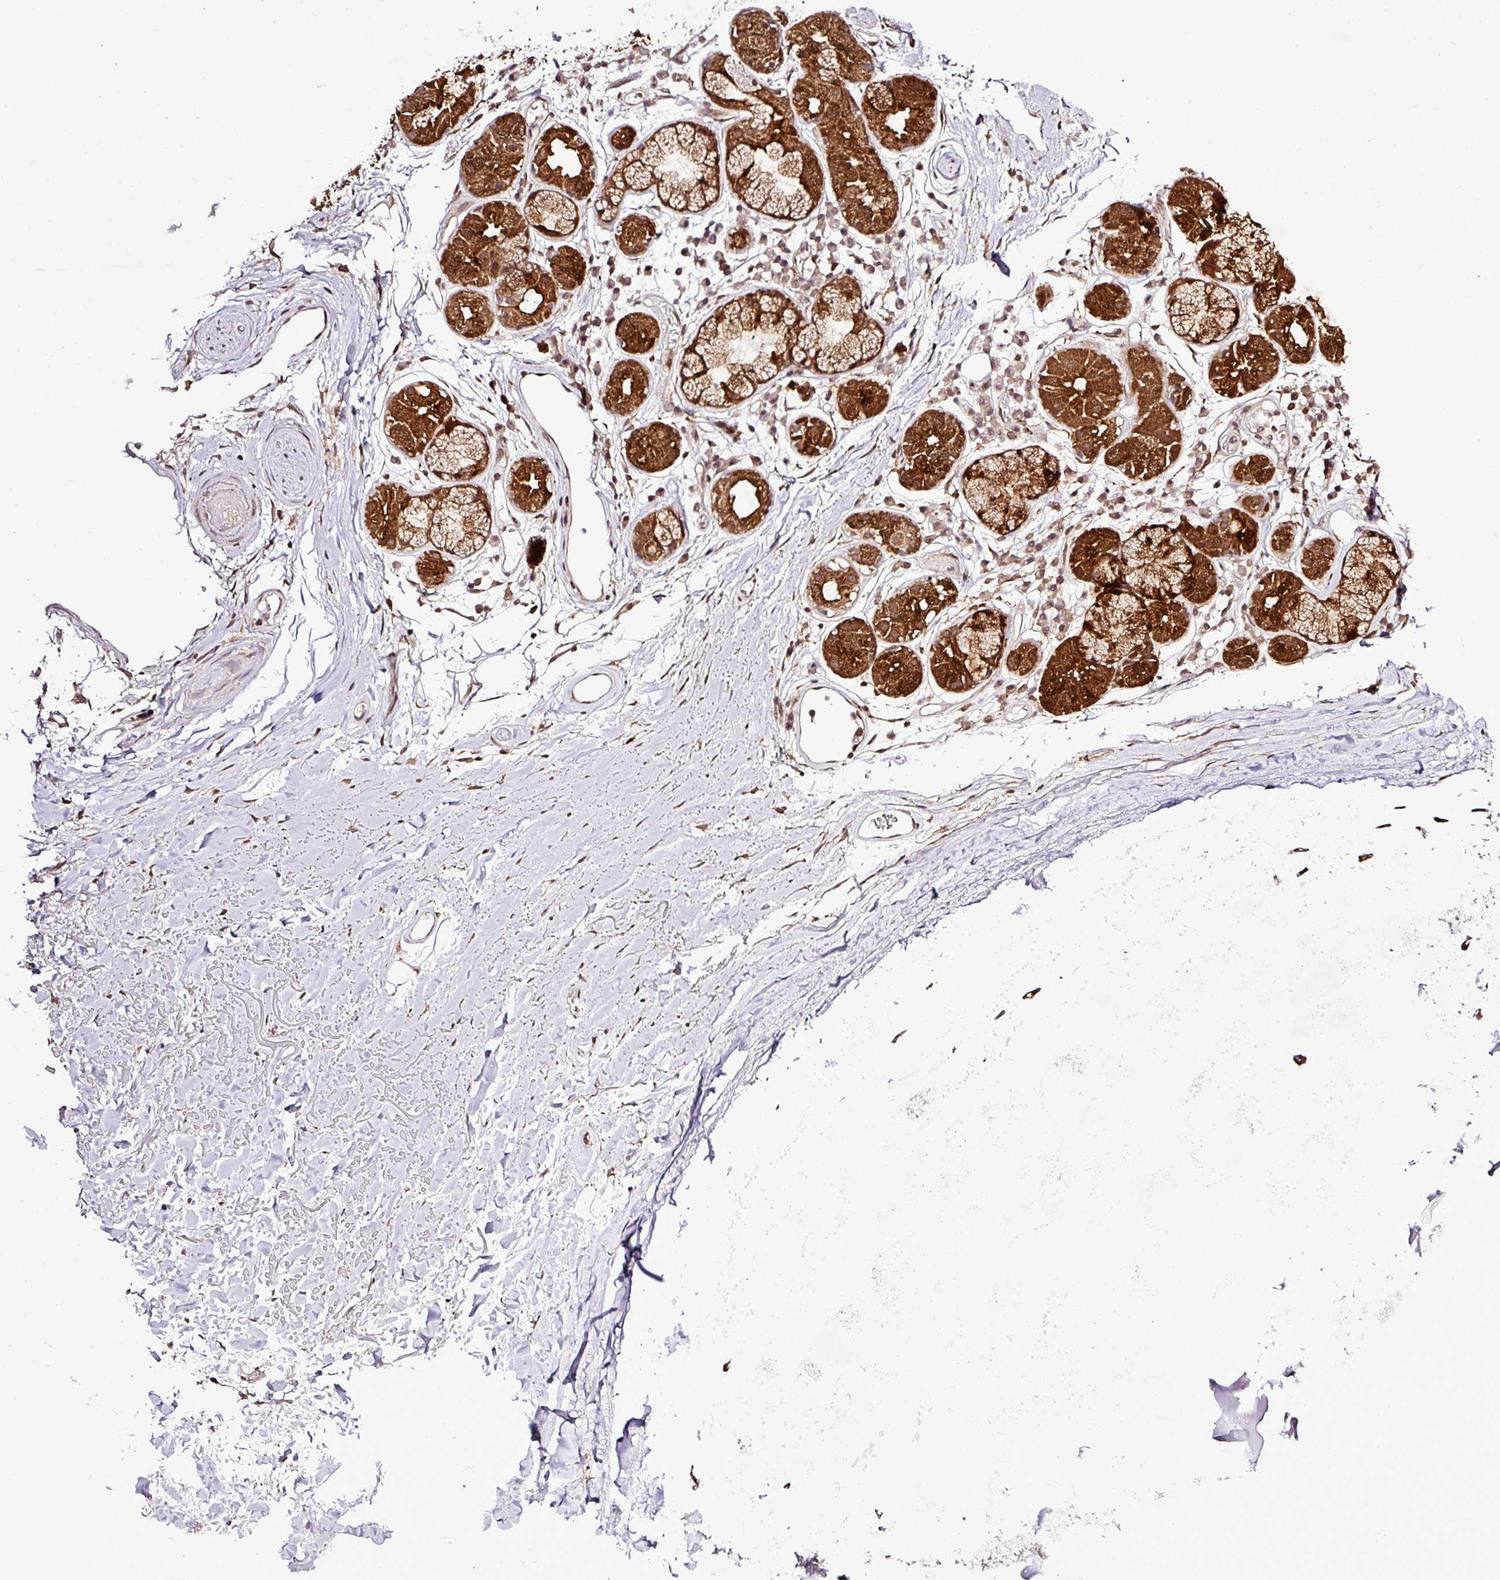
{"staining": {"intensity": "moderate", "quantity": "<25%", "location": "cytoplasmic/membranous"}, "tissue": "soft tissue", "cell_type": "Chondrocytes", "image_type": "normal", "snomed": [{"axis": "morphology", "description": "Normal tissue, NOS"}, {"axis": "topography", "description": "Cartilage tissue"}], "caption": "Normal soft tissue shows moderate cytoplasmic/membranous expression in about <25% of chondrocytes Immunohistochemistry stains the protein in brown and the nuclei are stained blue..", "gene": "SMCO4", "patient": {"sex": "male", "age": 80}}